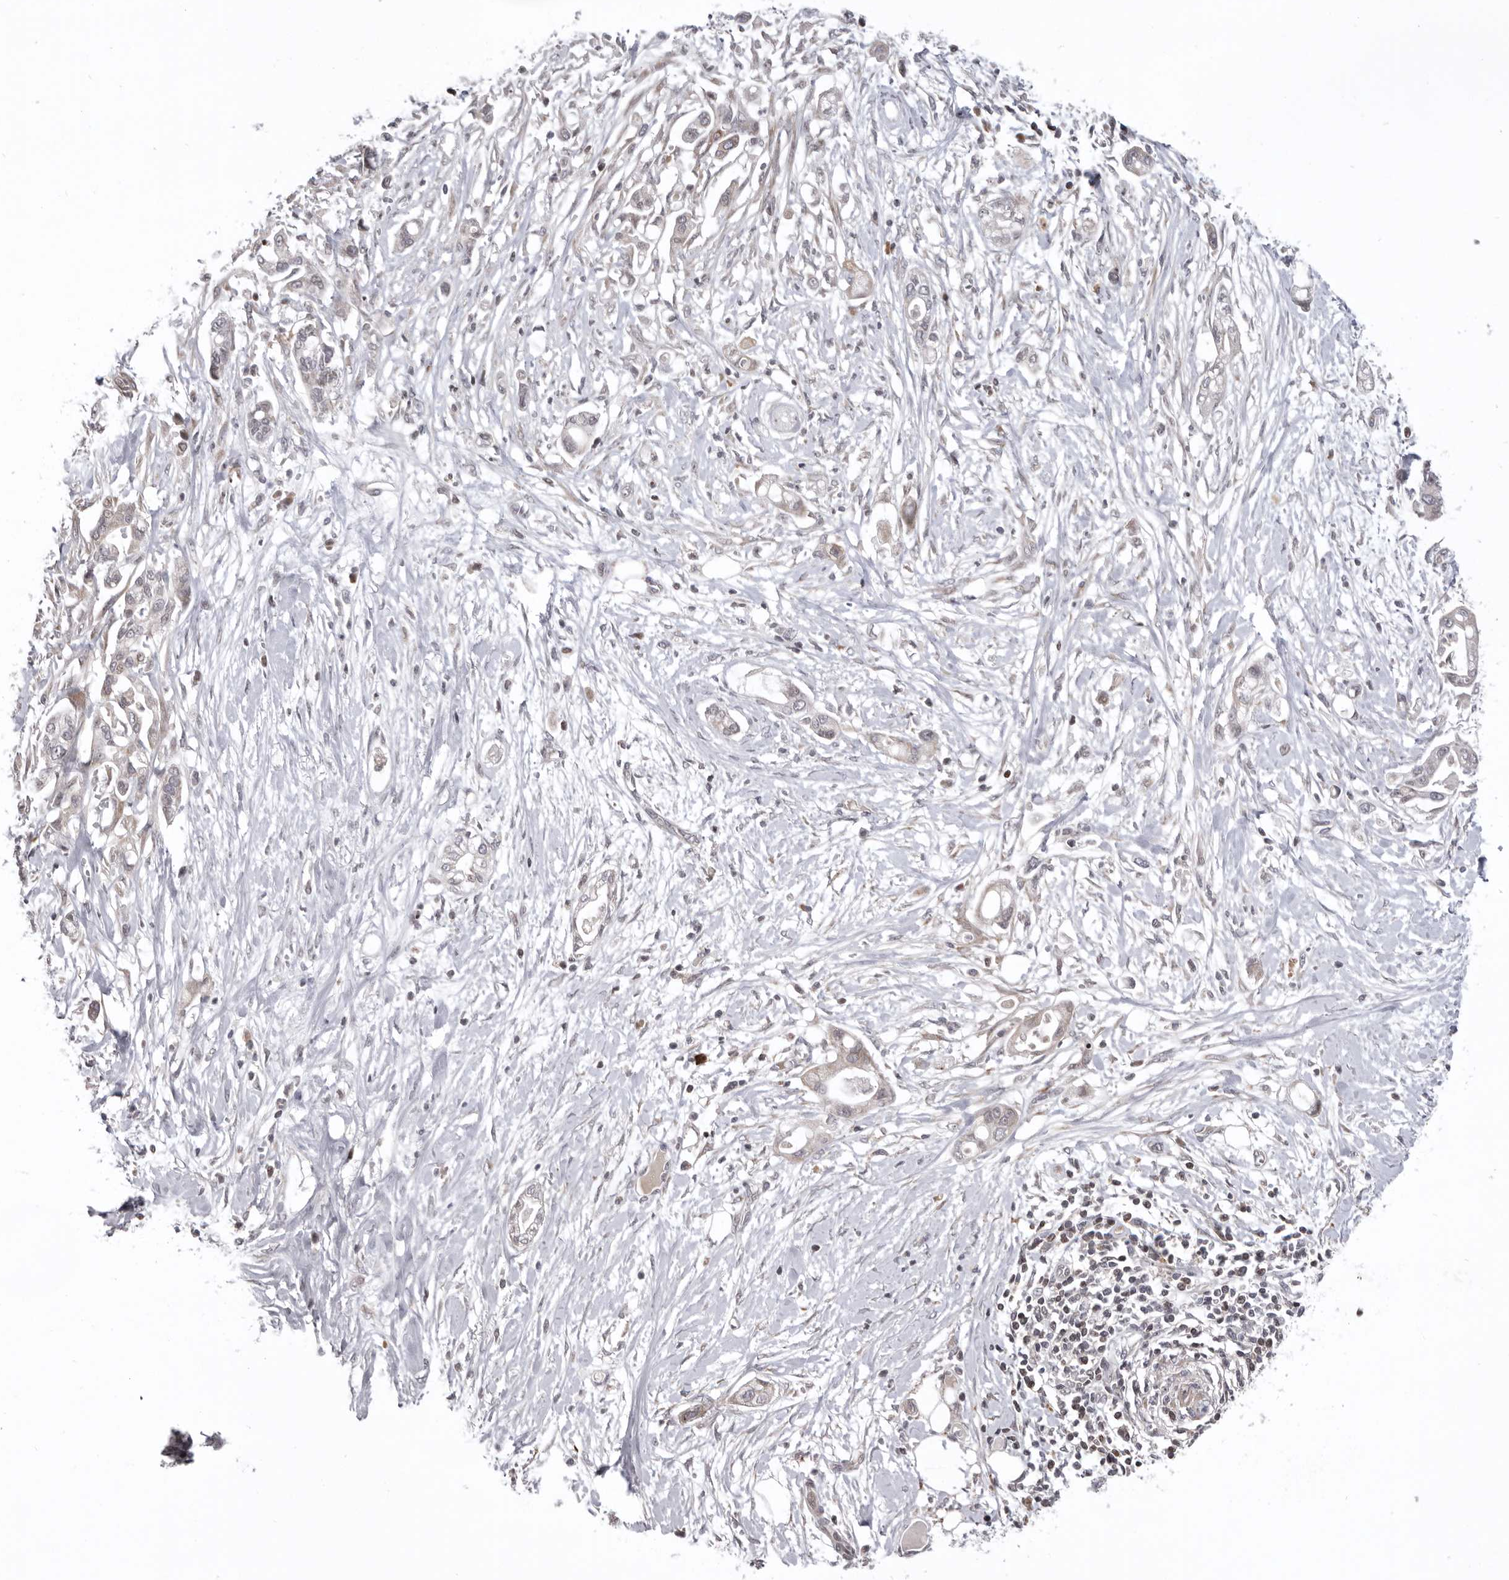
{"staining": {"intensity": "weak", "quantity": "<25%", "location": "nuclear"}, "tissue": "pancreatic cancer", "cell_type": "Tumor cells", "image_type": "cancer", "snomed": [{"axis": "morphology", "description": "Adenocarcinoma, NOS"}, {"axis": "topography", "description": "Pancreas"}], "caption": "Micrograph shows no significant protein positivity in tumor cells of pancreatic cancer (adenocarcinoma).", "gene": "AZIN1", "patient": {"sex": "male", "age": 68}}